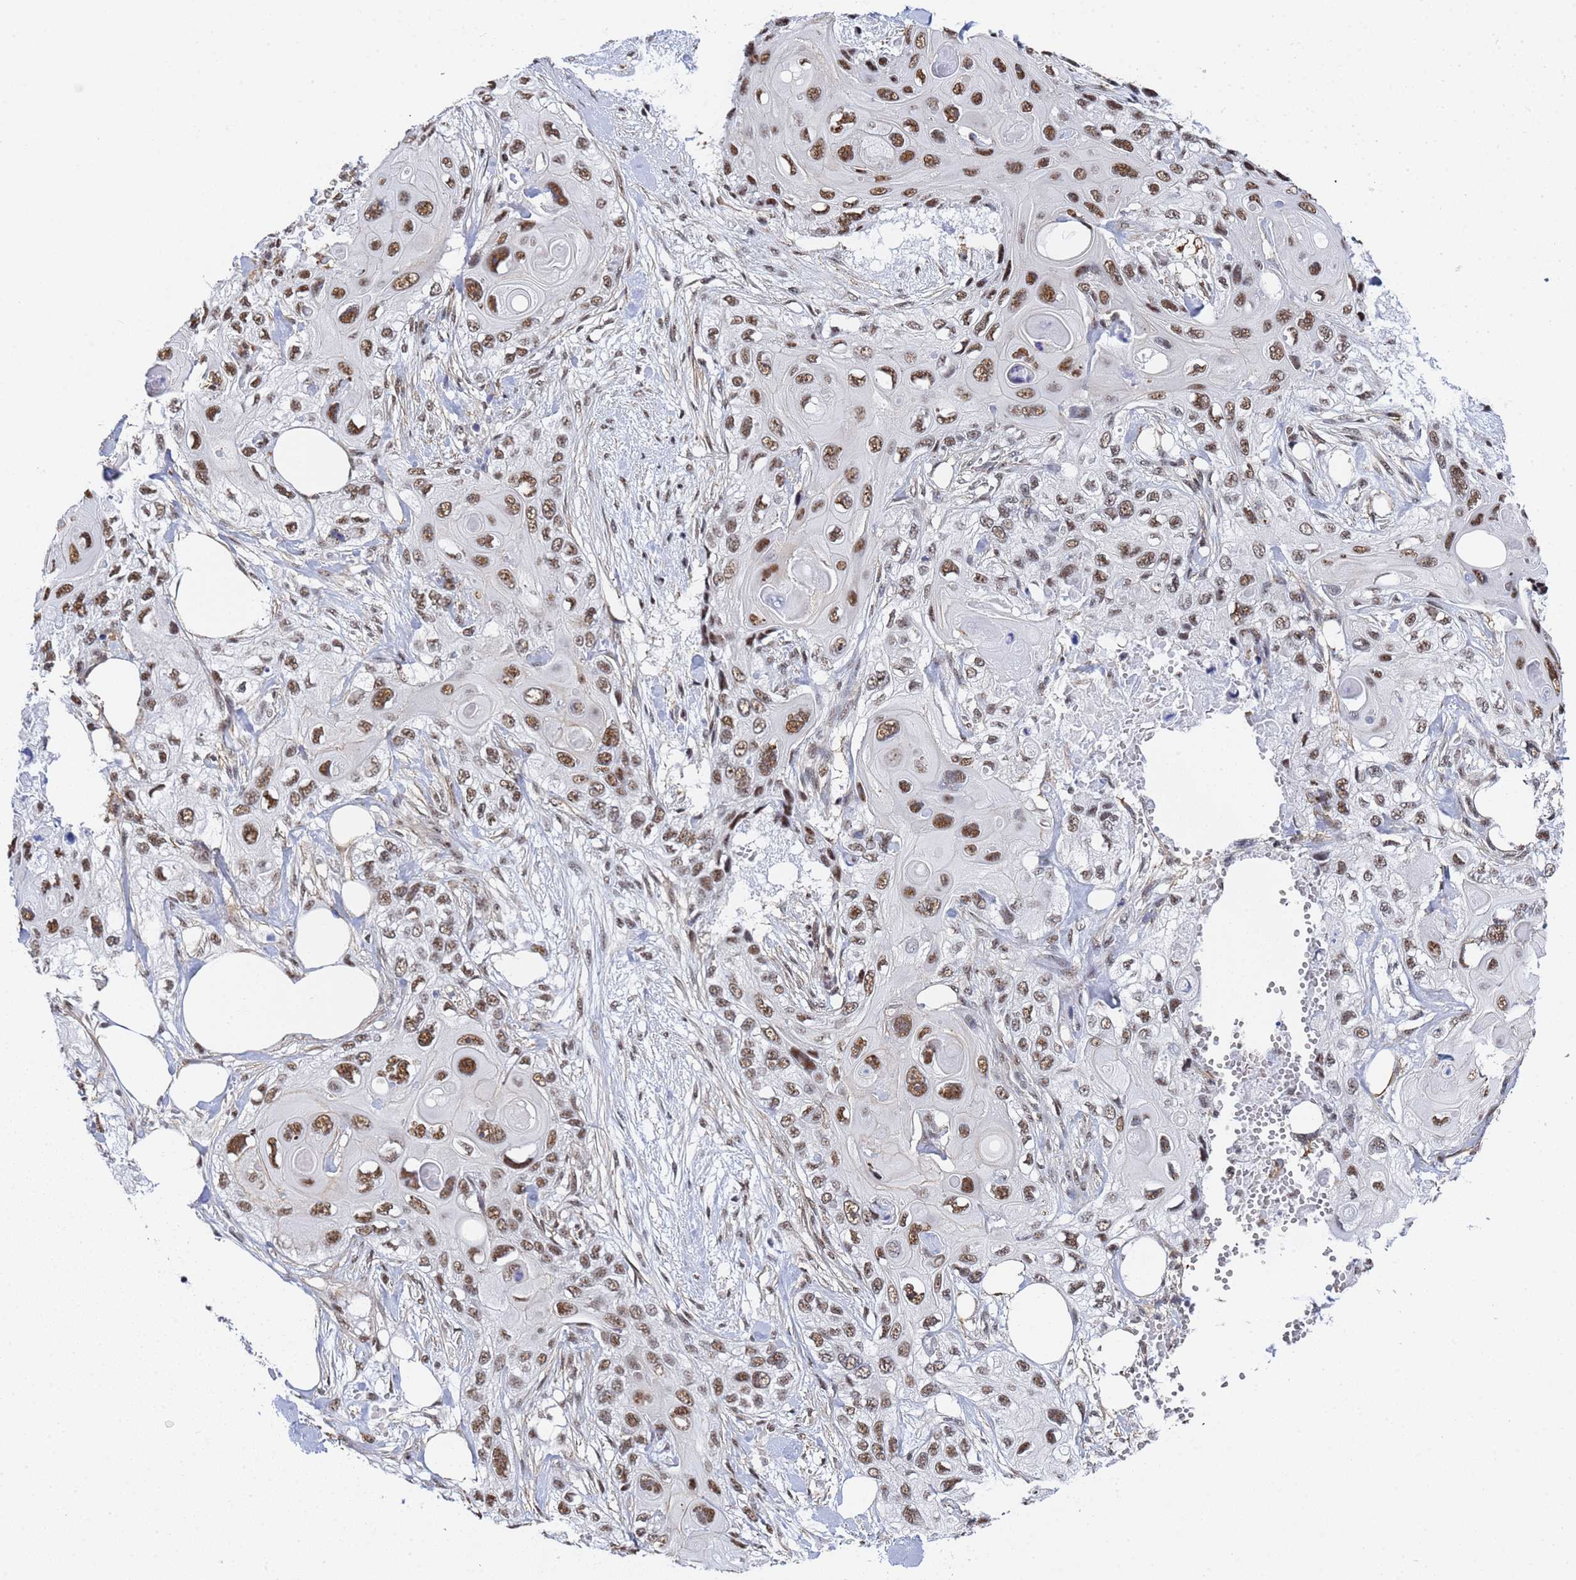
{"staining": {"intensity": "moderate", "quantity": ">75%", "location": "nuclear"}, "tissue": "skin cancer", "cell_type": "Tumor cells", "image_type": "cancer", "snomed": [{"axis": "morphology", "description": "Normal tissue, NOS"}, {"axis": "morphology", "description": "Squamous cell carcinoma, NOS"}, {"axis": "topography", "description": "Skin"}], "caption": "Immunohistochemical staining of human squamous cell carcinoma (skin) exhibits medium levels of moderate nuclear positivity in about >75% of tumor cells. The protein is shown in brown color, while the nuclei are stained blue.", "gene": "PRRT4", "patient": {"sex": "male", "age": 72}}